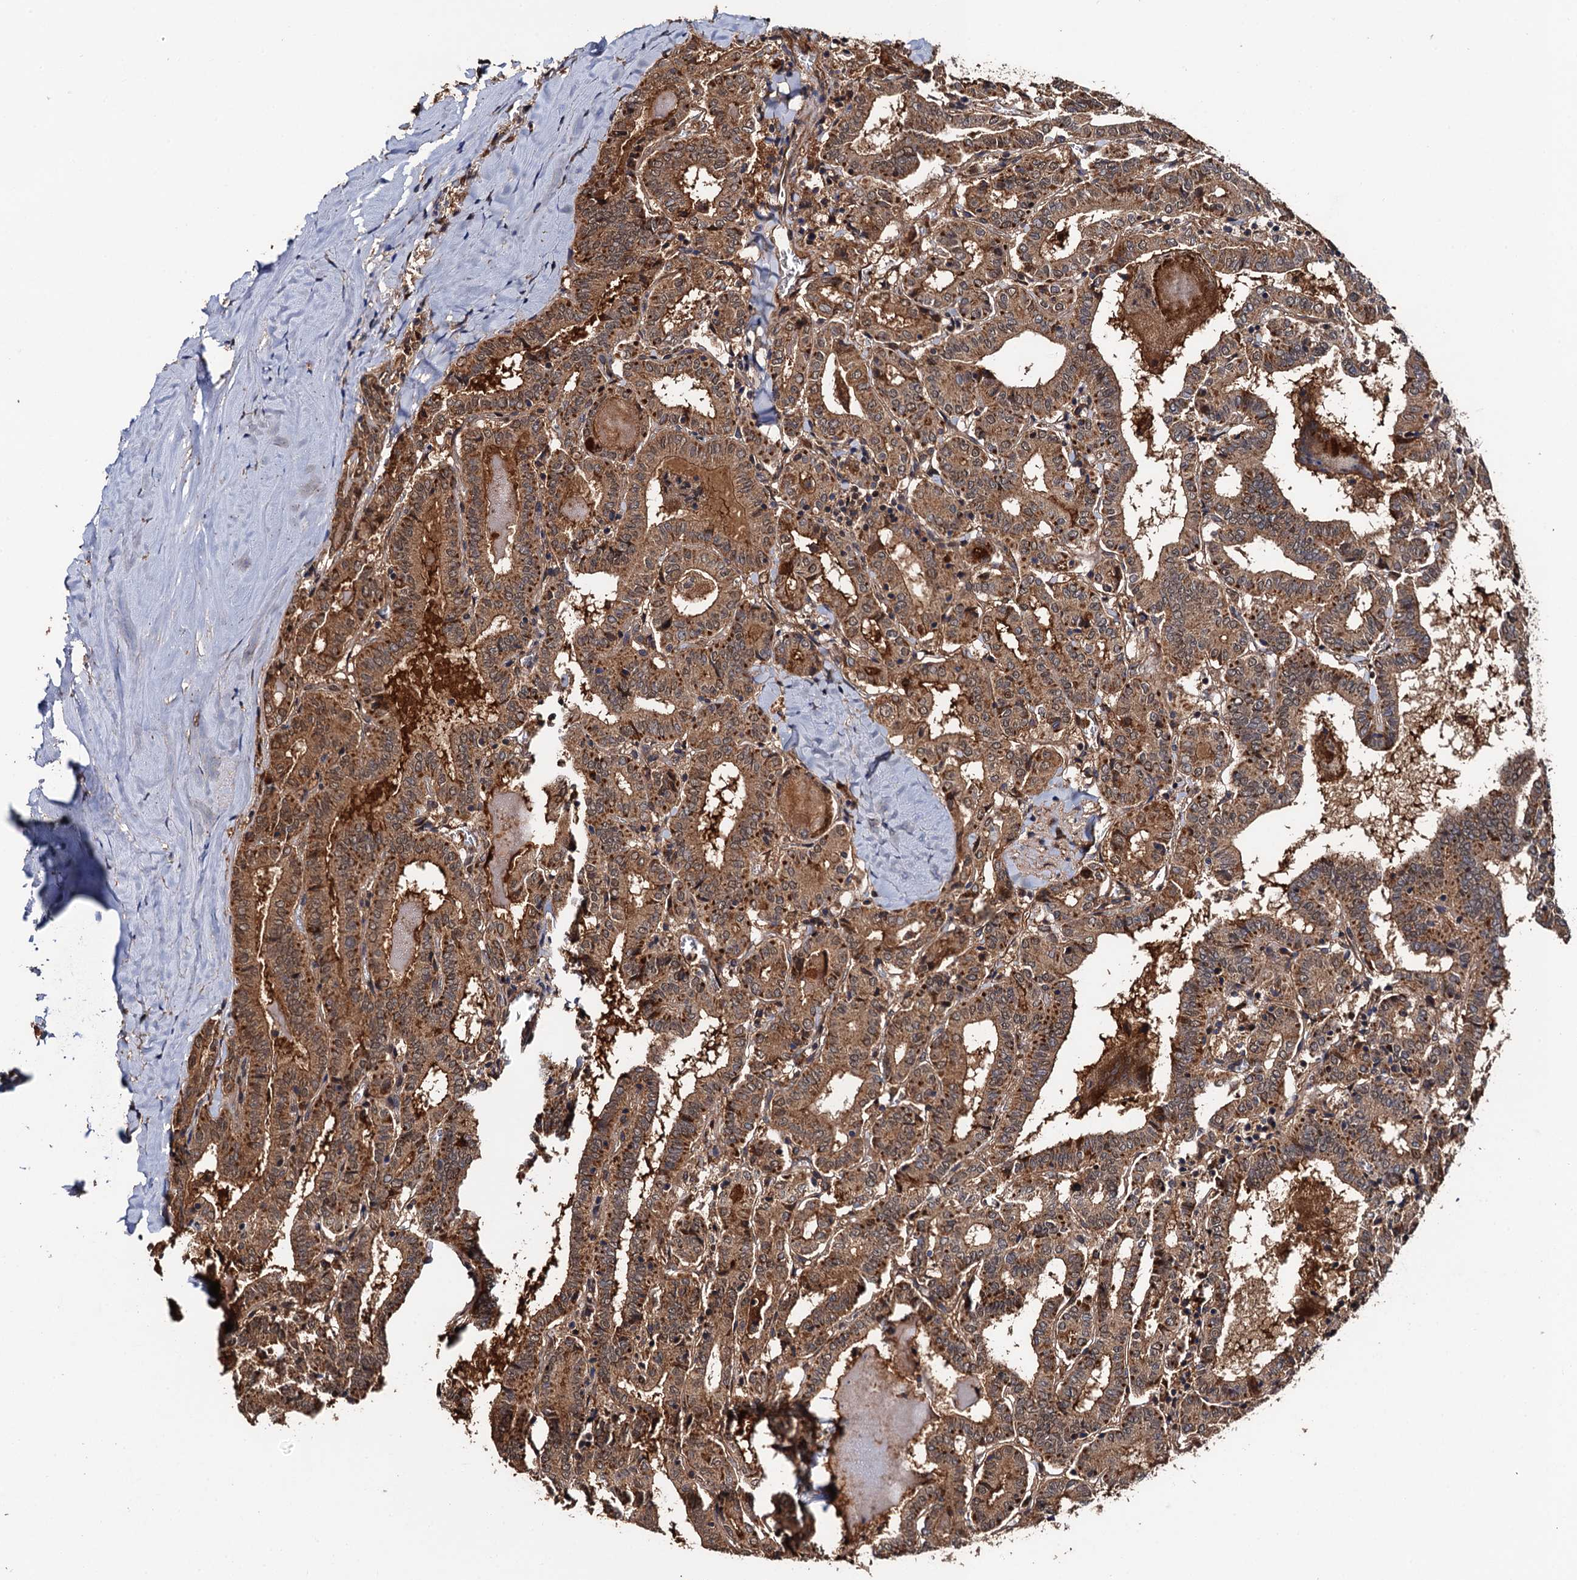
{"staining": {"intensity": "moderate", "quantity": ">75%", "location": "cytoplasmic/membranous"}, "tissue": "thyroid cancer", "cell_type": "Tumor cells", "image_type": "cancer", "snomed": [{"axis": "morphology", "description": "Papillary adenocarcinoma, NOS"}, {"axis": "topography", "description": "Thyroid gland"}], "caption": "A high-resolution photomicrograph shows immunohistochemistry staining of thyroid papillary adenocarcinoma, which exhibits moderate cytoplasmic/membranous expression in approximately >75% of tumor cells.", "gene": "MIER2", "patient": {"sex": "female", "age": 72}}